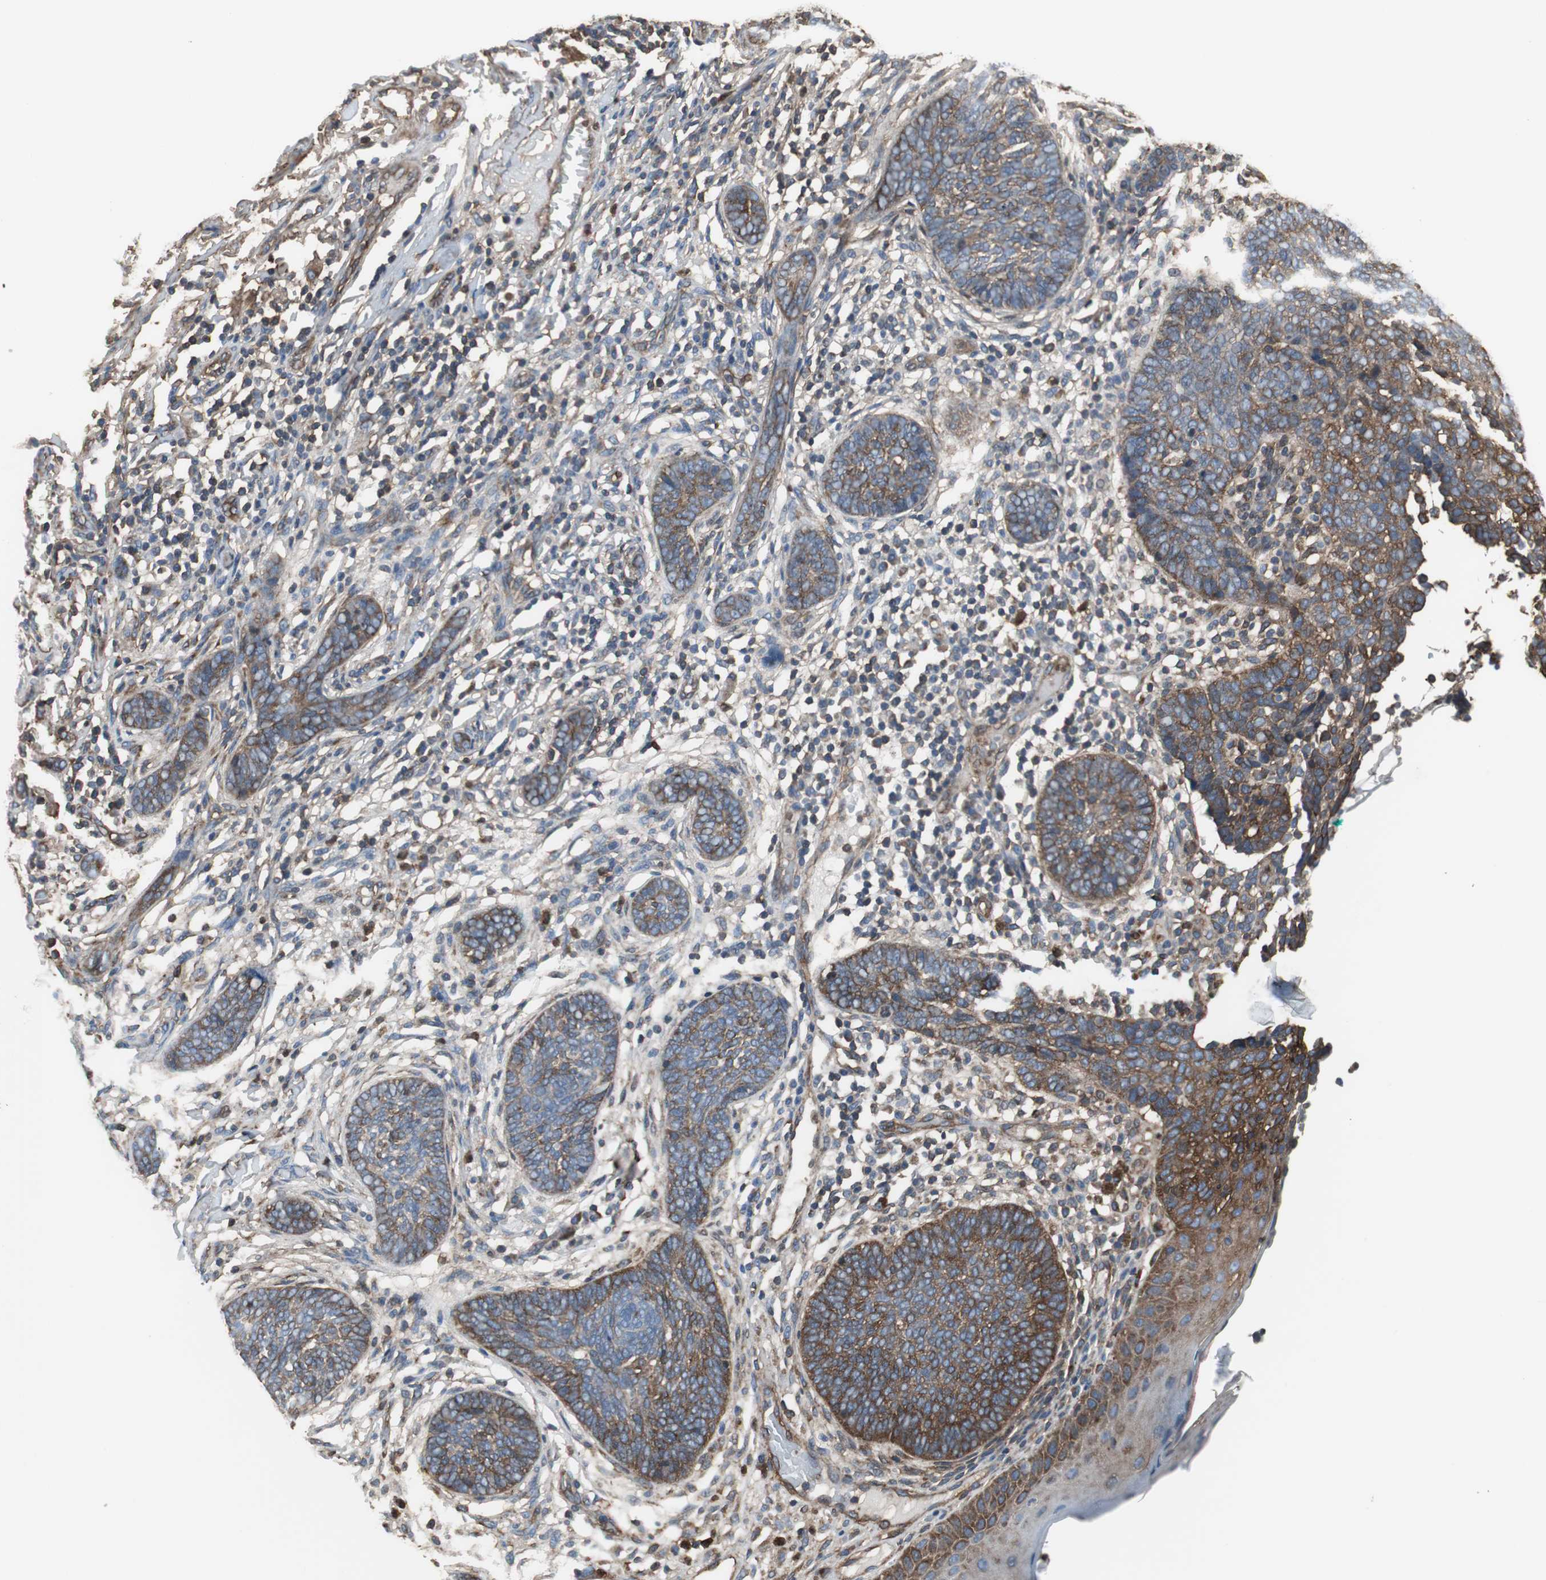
{"staining": {"intensity": "moderate", "quantity": ">75%", "location": "cytoplasmic/membranous"}, "tissue": "skin cancer", "cell_type": "Tumor cells", "image_type": "cancer", "snomed": [{"axis": "morphology", "description": "Normal tissue, NOS"}, {"axis": "morphology", "description": "Basal cell carcinoma"}, {"axis": "topography", "description": "Skin"}], "caption": "Protein staining demonstrates moderate cytoplasmic/membranous staining in about >75% of tumor cells in basal cell carcinoma (skin). The staining was performed using DAB to visualize the protein expression in brown, while the nuclei were stained in blue with hematoxylin (Magnification: 20x).", "gene": "ACTN1", "patient": {"sex": "male", "age": 87}}